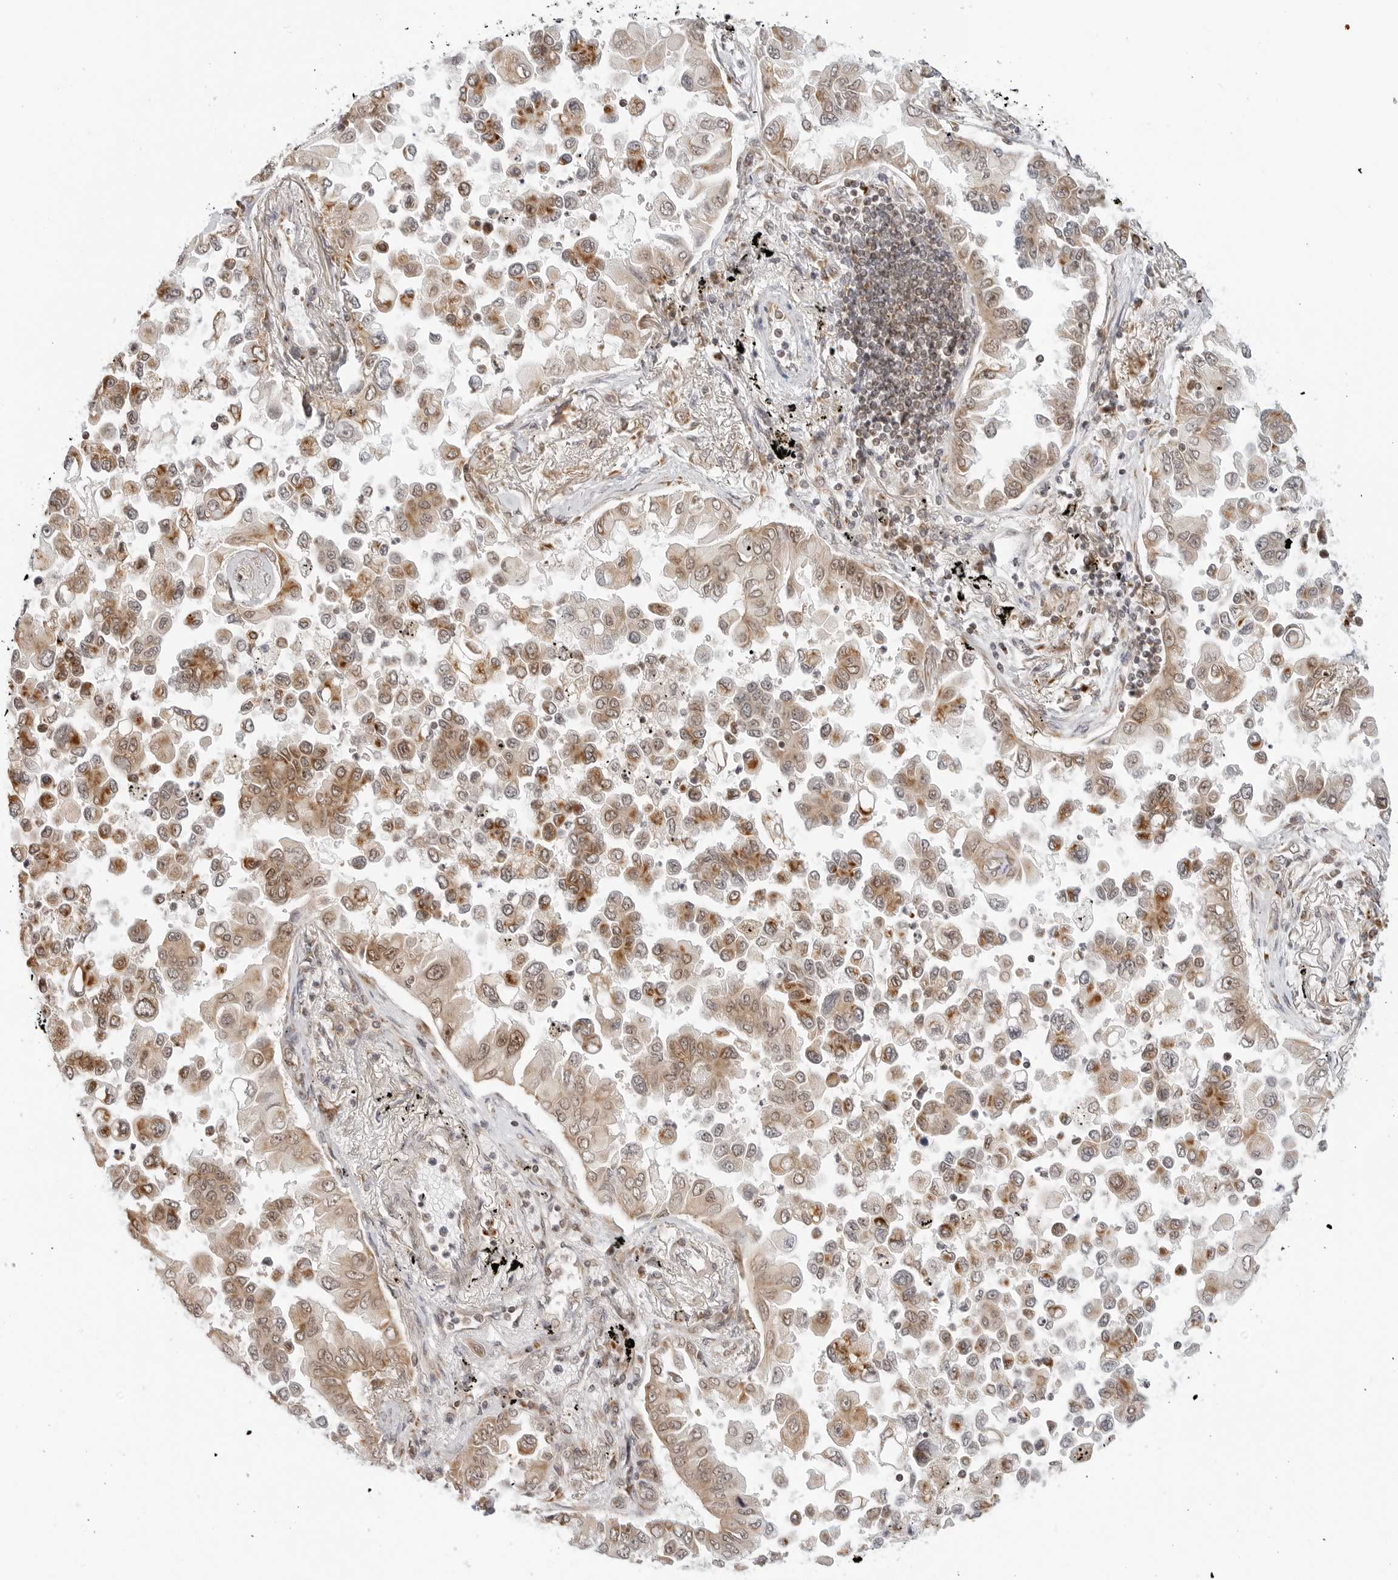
{"staining": {"intensity": "moderate", "quantity": ">75%", "location": "cytoplasmic/membranous,nuclear"}, "tissue": "lung cancer", "cell_type": "Tumor cells", "image_type": "cancer", "snomed": [{"axis": "morphology", "description": "Adenocarcinoma, NOS"}, {"axis": "topography", "description": "Lung"}], "caption": "Brown immunohistochemical staining in human lung cancer shows moderate cytoplasmic/membranous and nuclear positivity in approximately >75% of tumor cells.", "gene": "POLR3GL", "patient": {"sex": "female", "age": 67}}